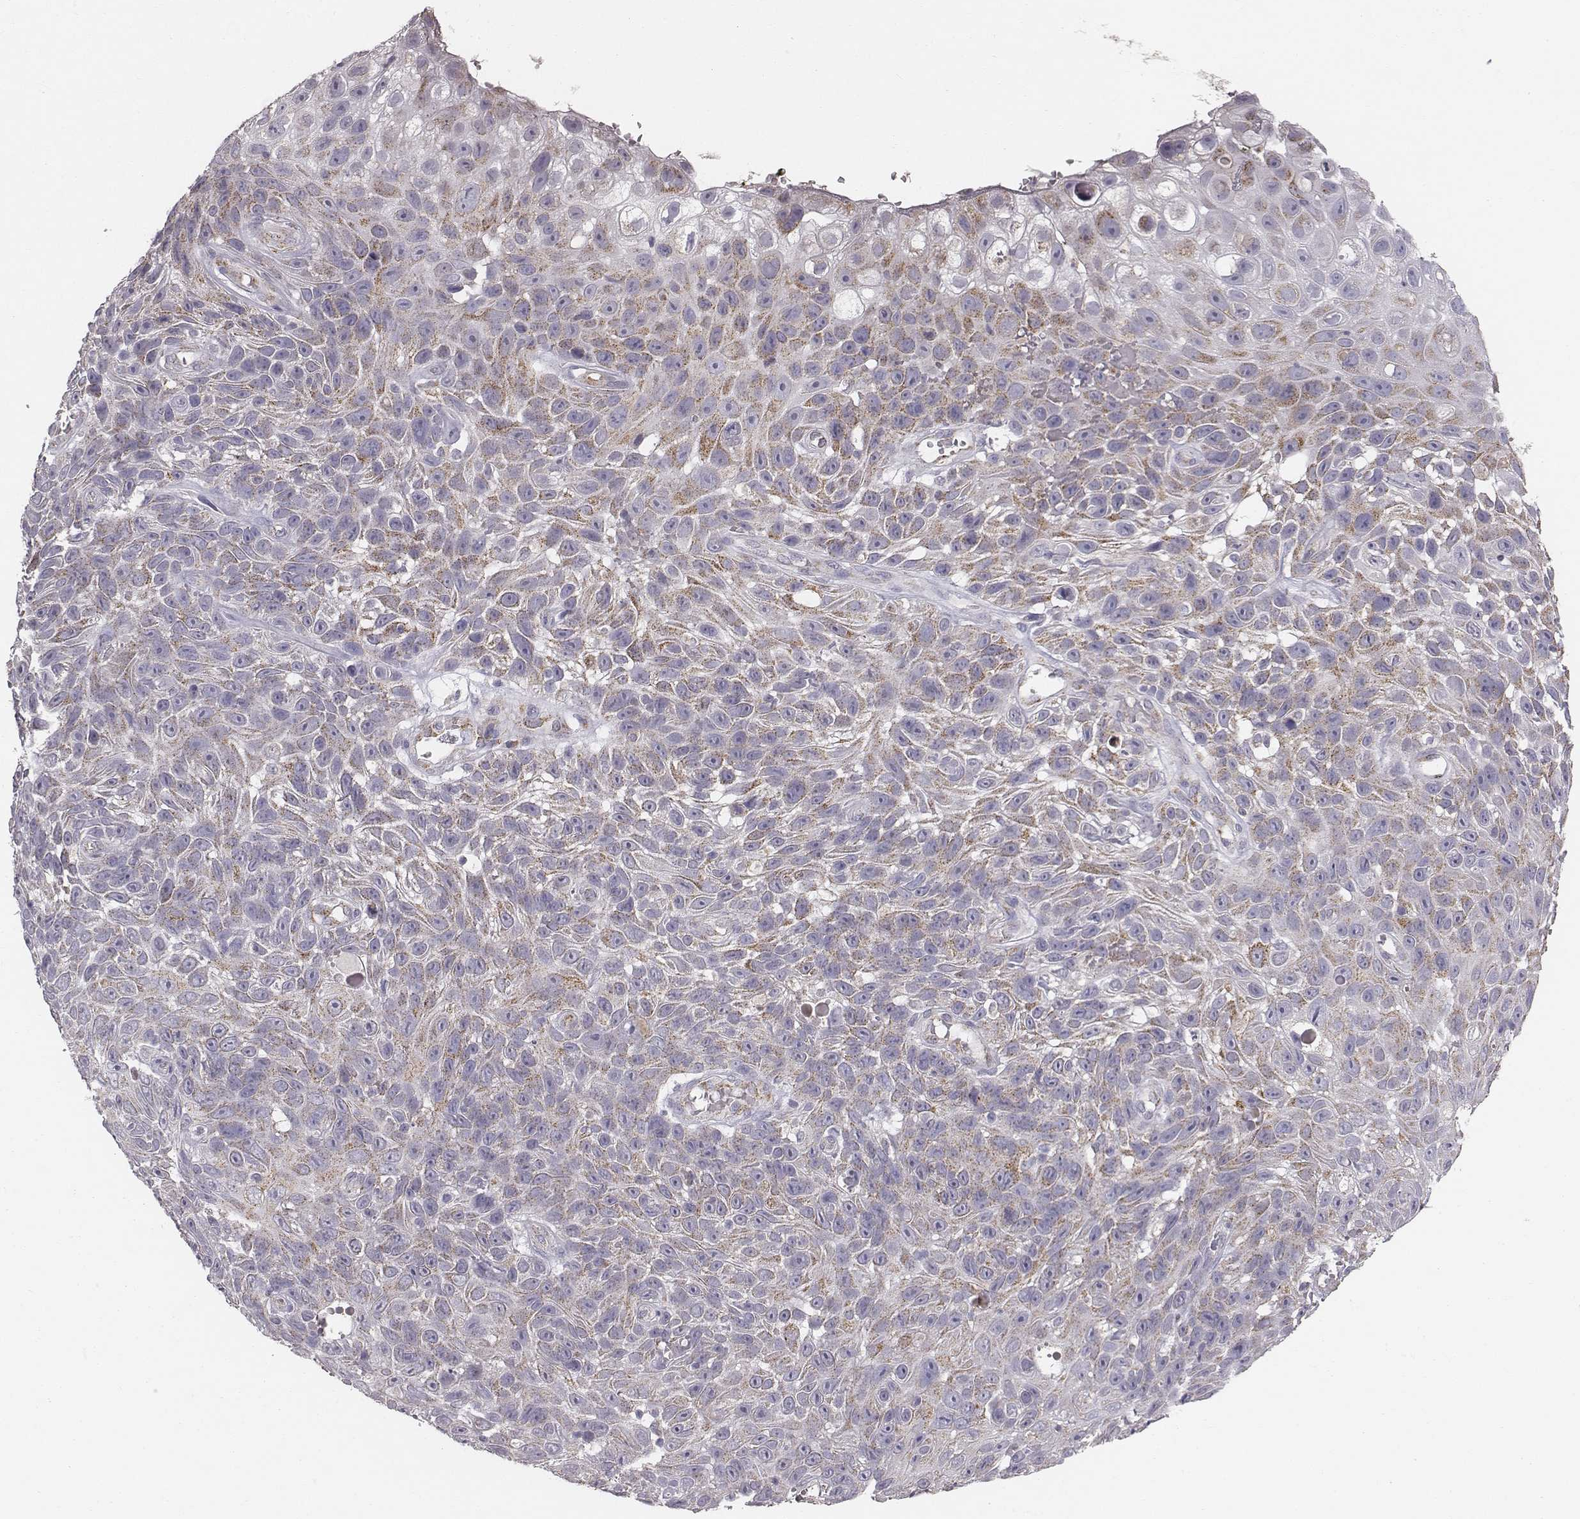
{"staining": {"intensity": "weak", "quantity": "25%-75%", "location": "cytoplasmic/membranous"}, "tissue": "skin cancer", "cell_type": "Tumor cells", "image_type": "cancer", "snomed": [{"axis": "morphology", "description": "Squamous cell carcinoma, NOS"}, {"axis": "topography", "description": "Skin"}], "caption": "Skin cancer (squamous cell carcinoma) tissue reveals weak cytoplasmic/membranous expression in about 25%-75% of tumor cells, visualized by immunohistochemistry.", "gene": "ABCD3", "patient": {"sex": "male", "age": 82}}